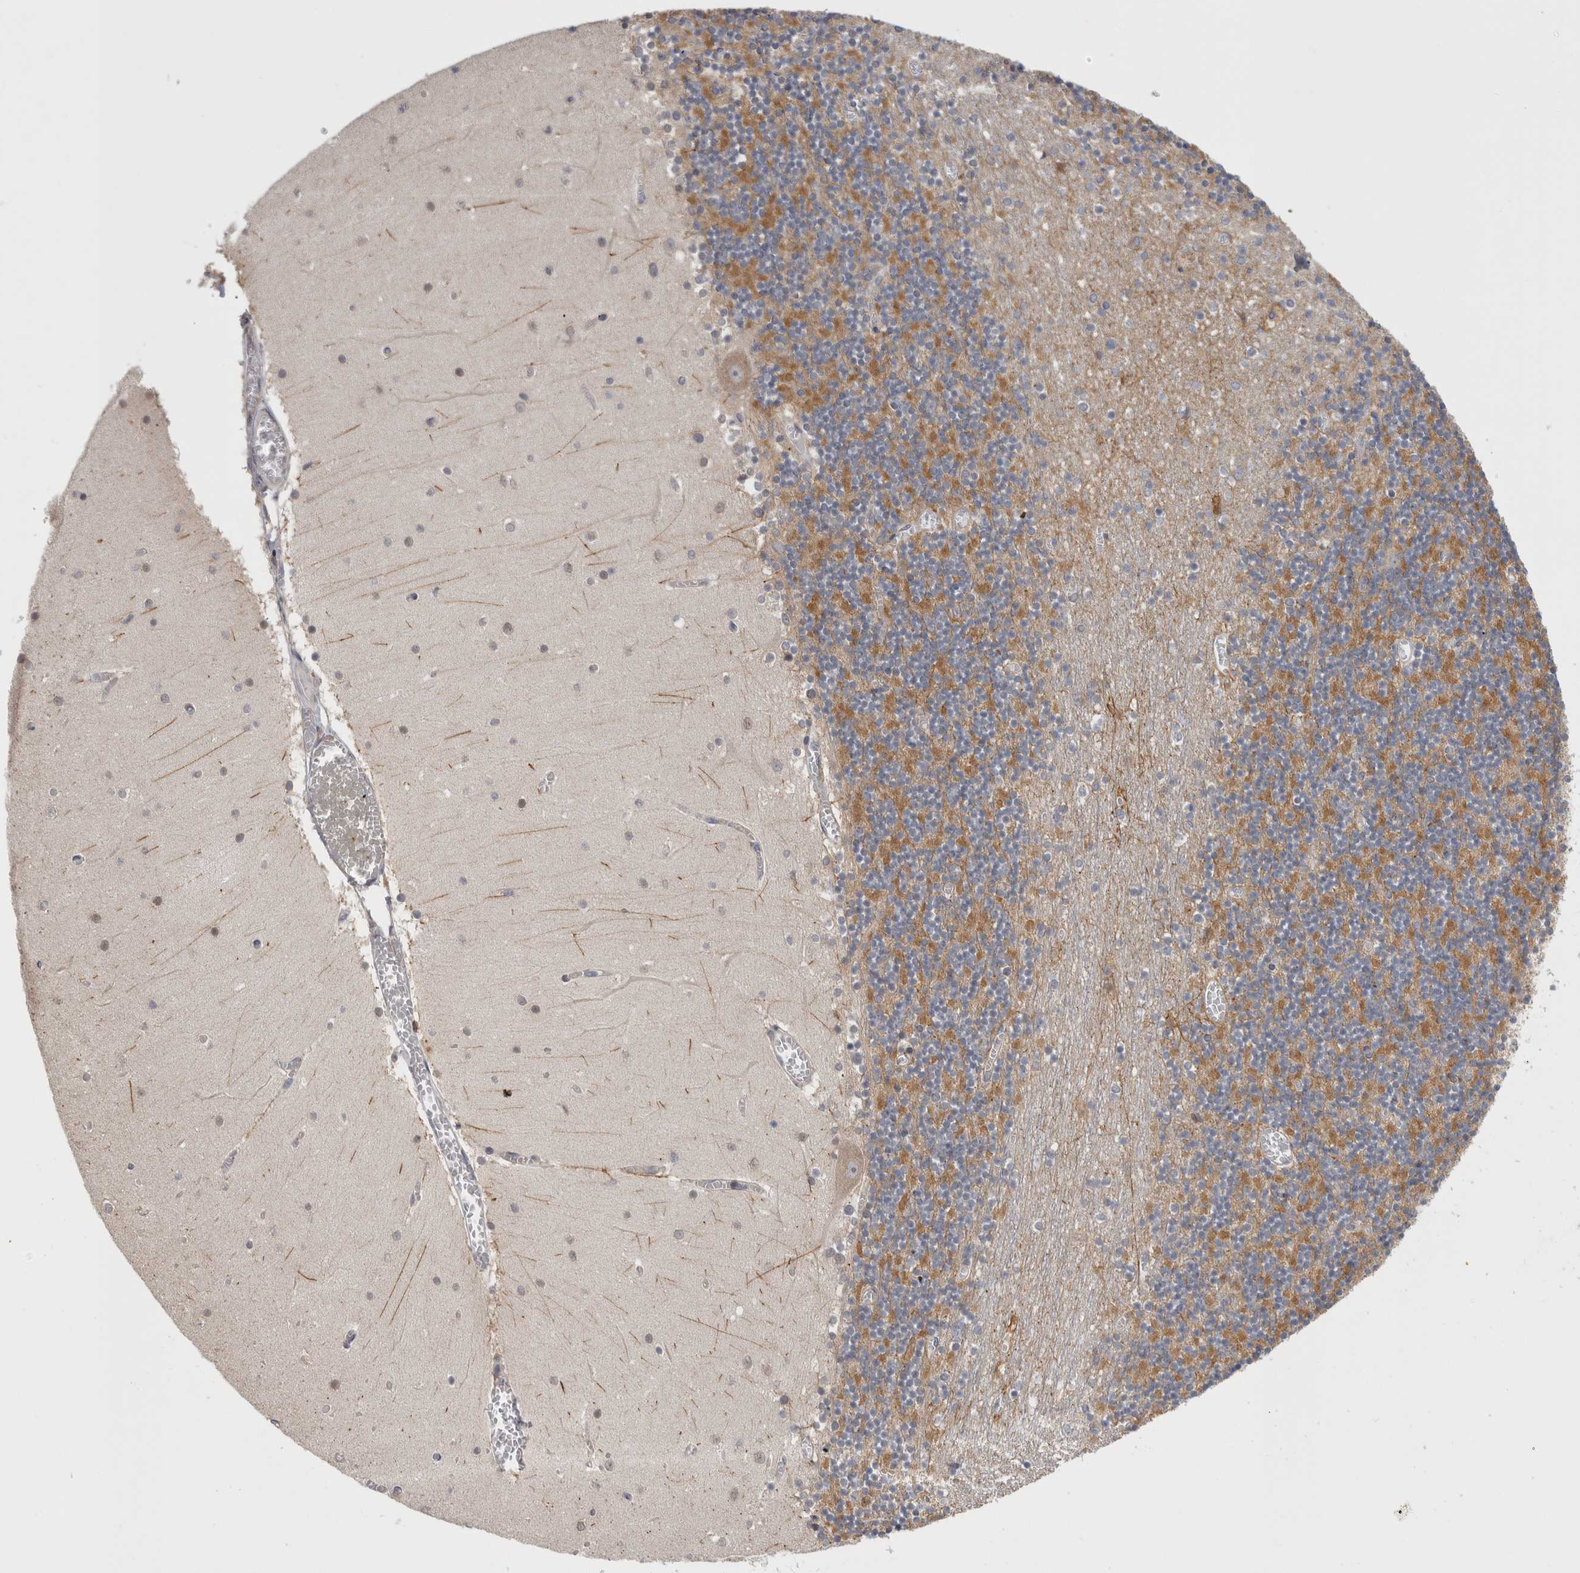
{"staining": {"intensity": "moderate", "quantity": "25%-75%", "location": "cytoplasmic/membranous"}, "tissue": "cerebellum", "cell_type": "Cells in granular layer", "image_type": "normal", "snomed": [{"axis": "morphology", "description": "Normal tissue, NOS"}, {"axis": "topography", "description": "Cerebellum"}], "caption": "DAB (3,3'-diaminobenzidine) immunohistochemical staining of benign cerebellum demonstrates moderate cytoplasmic/membranous protein staining in about 25%-75% of cells in granular layer.", "gene": "GRIK2", "patient": {"sex": "female", "age": 28}}